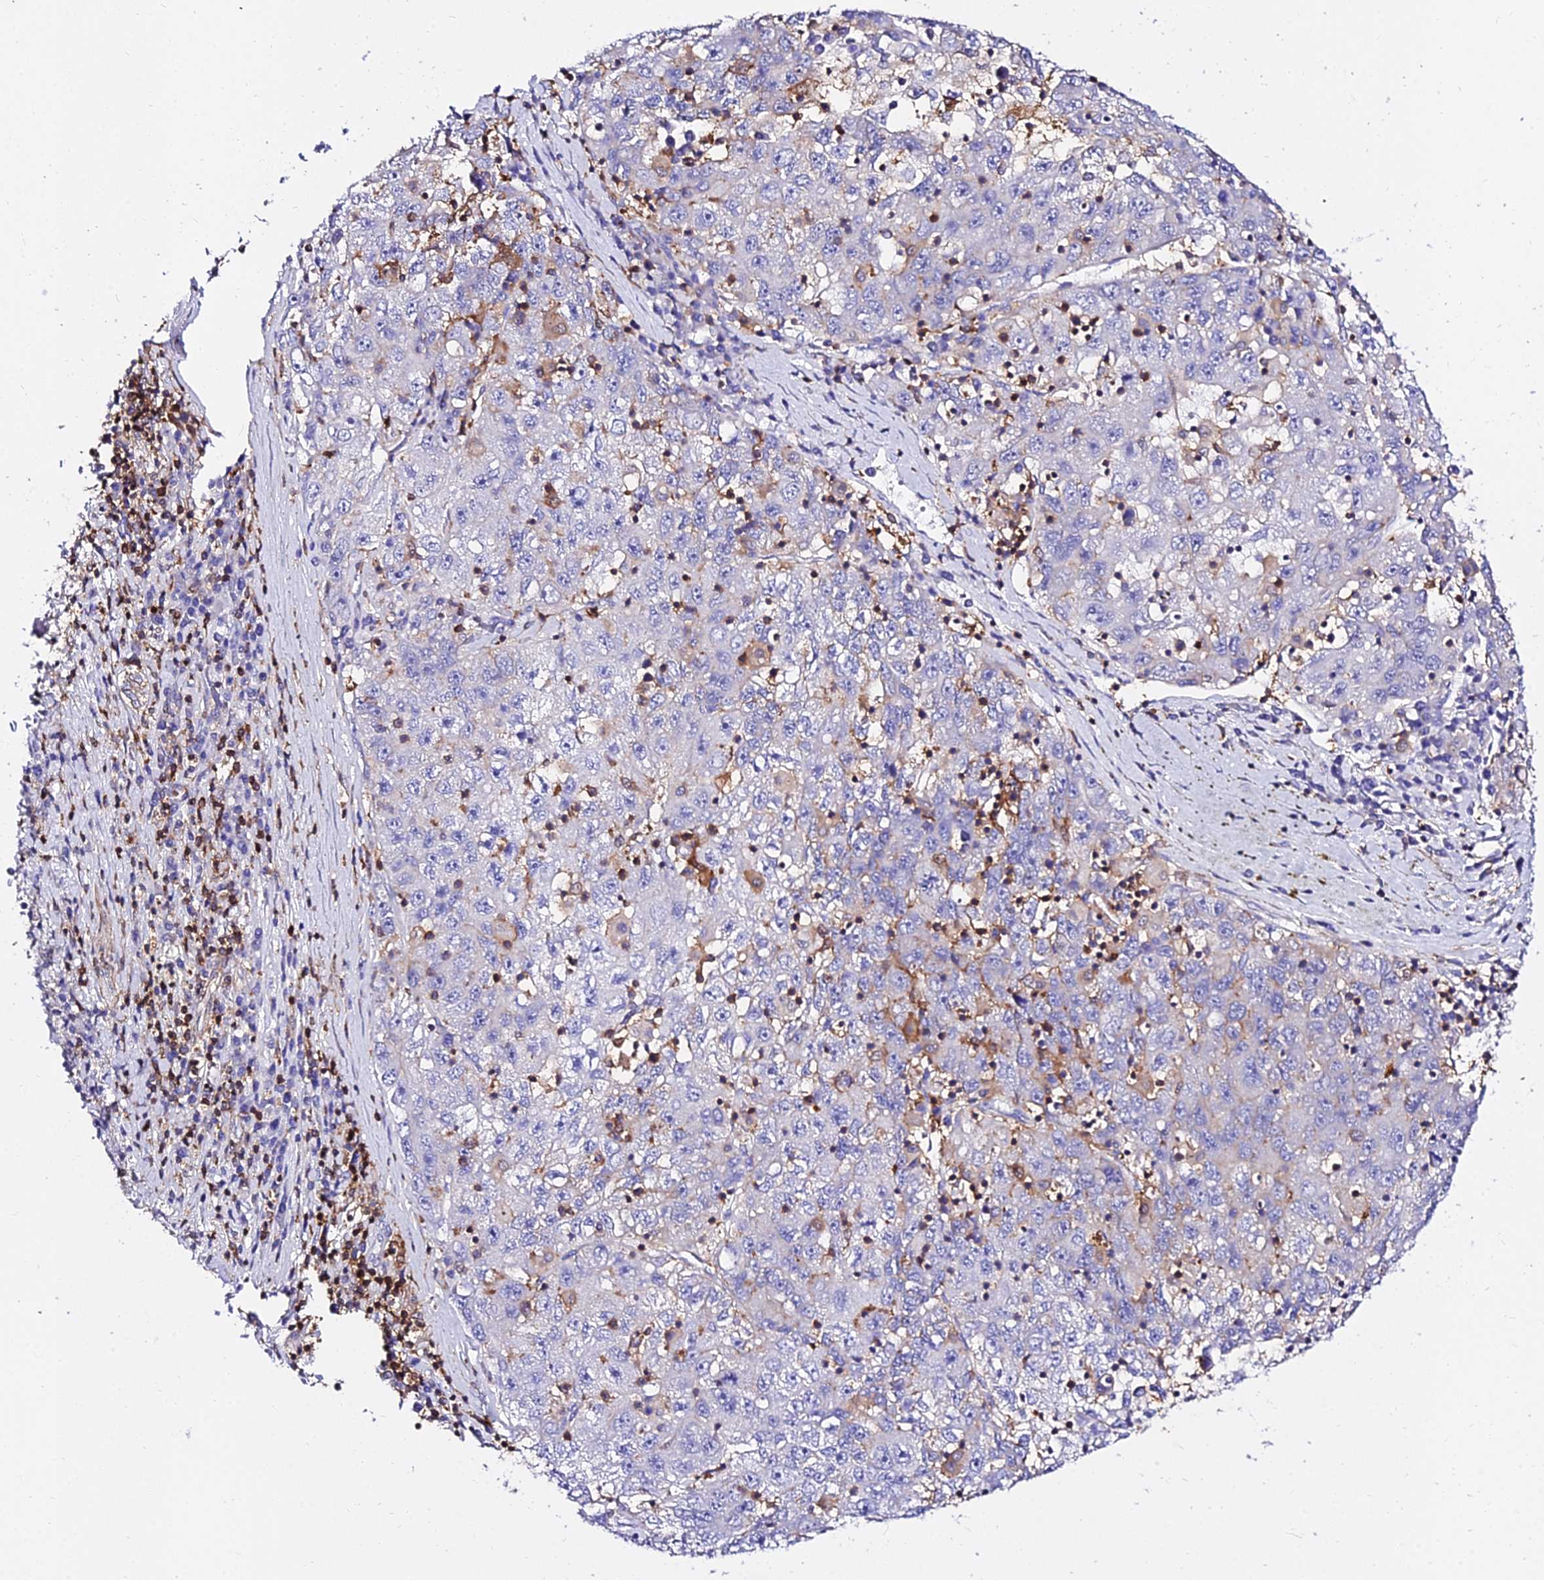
{"staining": {"intensity": "negative", "quantity": "none", "location": "none"}, "tissue": "liver cancer", "cell_type": "Tumor cells", "image_type": "cancer", "snomed": [{"axis": "morphology", "description": "Carcinoma, Hepatocellular, NOS"}, {"axis": "topography", "description": "Liver"}], "caption": "An immunohistochemistry (IHC) histopathology image of liver hepatocellular carcinoma is shown. There is no staining in tumor cells of liver hepatocellular carcinoma.", "gene": "CSRP1", "patient": {"sex": "male", "age": 49}}